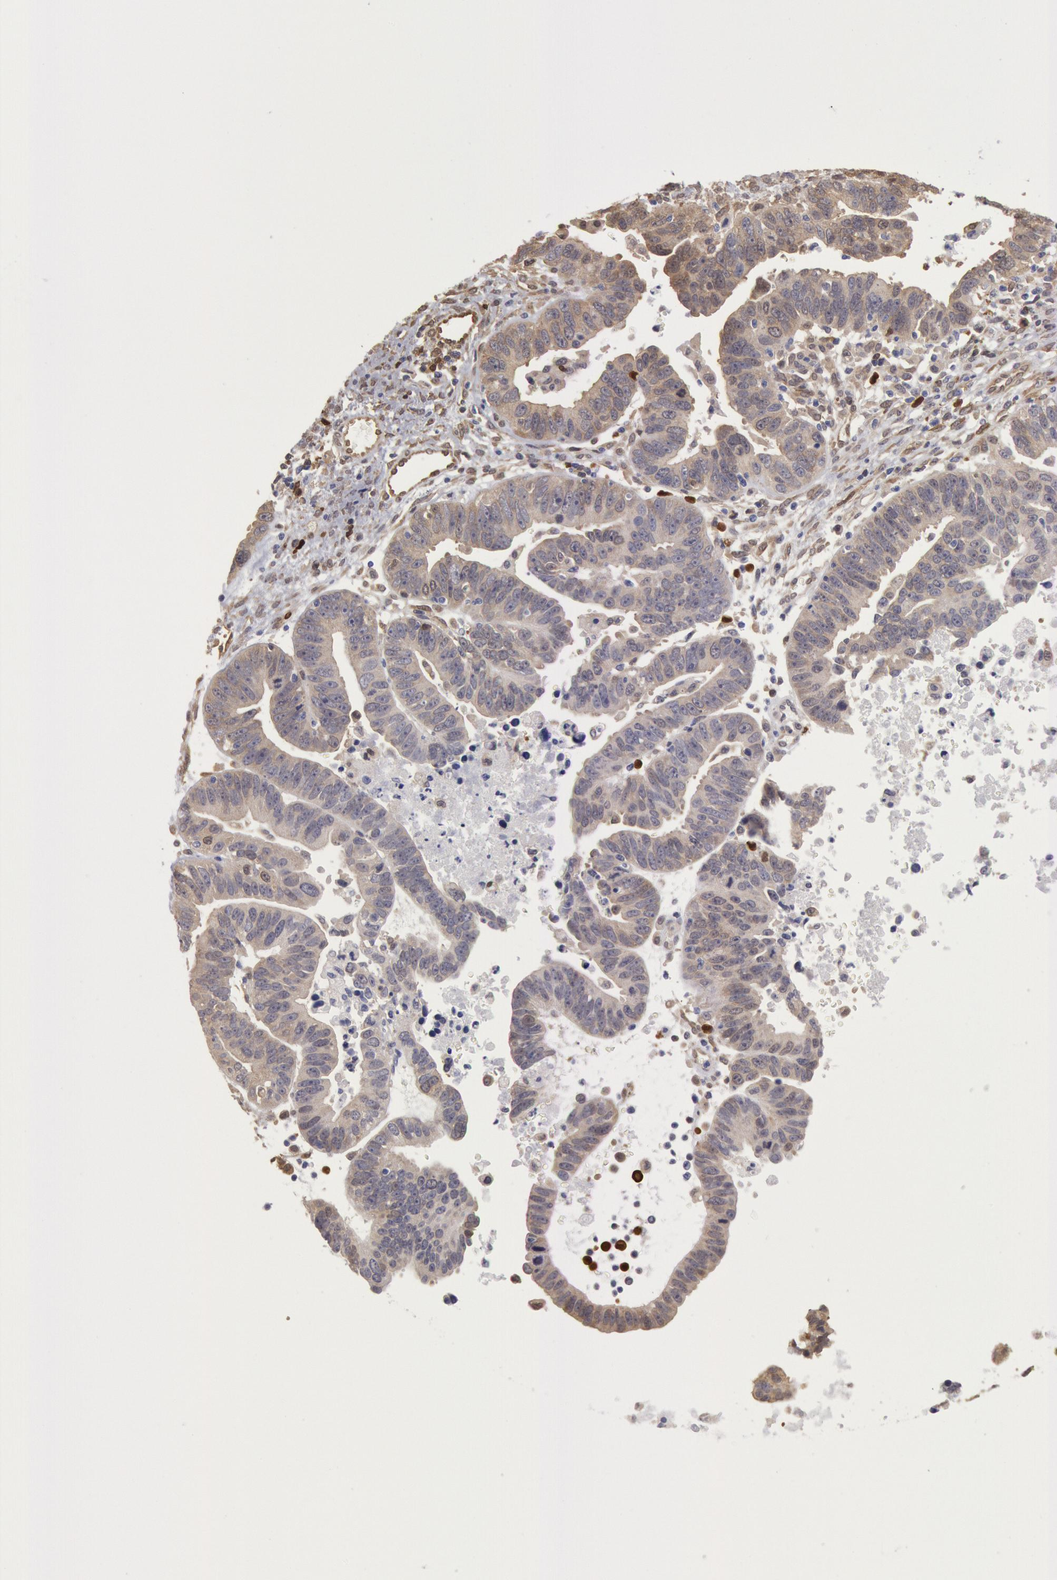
{"staining": {"intensity": "negative", "quantity": "none", "location": "none"}, "tissue": "ovarian cancer", "cell_type": "Tumor cells", "image_type": "cancer", "snomed": [{"axis": "morphology", "description": "Carcinoma, endometroid"}, {"axis": "morphology", "description": "Cystadenocarcinoma, serous, NOS"}, {"axis": "topography", "description": "Ovary"}], "caption": "DAB (3,3'-diaminobenzidine) immunohistochemical staining of ovarian cancer (serous cystadenocarcinoma) exhibits no significant expression in tumor cells.", "gene": "CCDC50", "patient": {"sex": "female", "age": 45}}